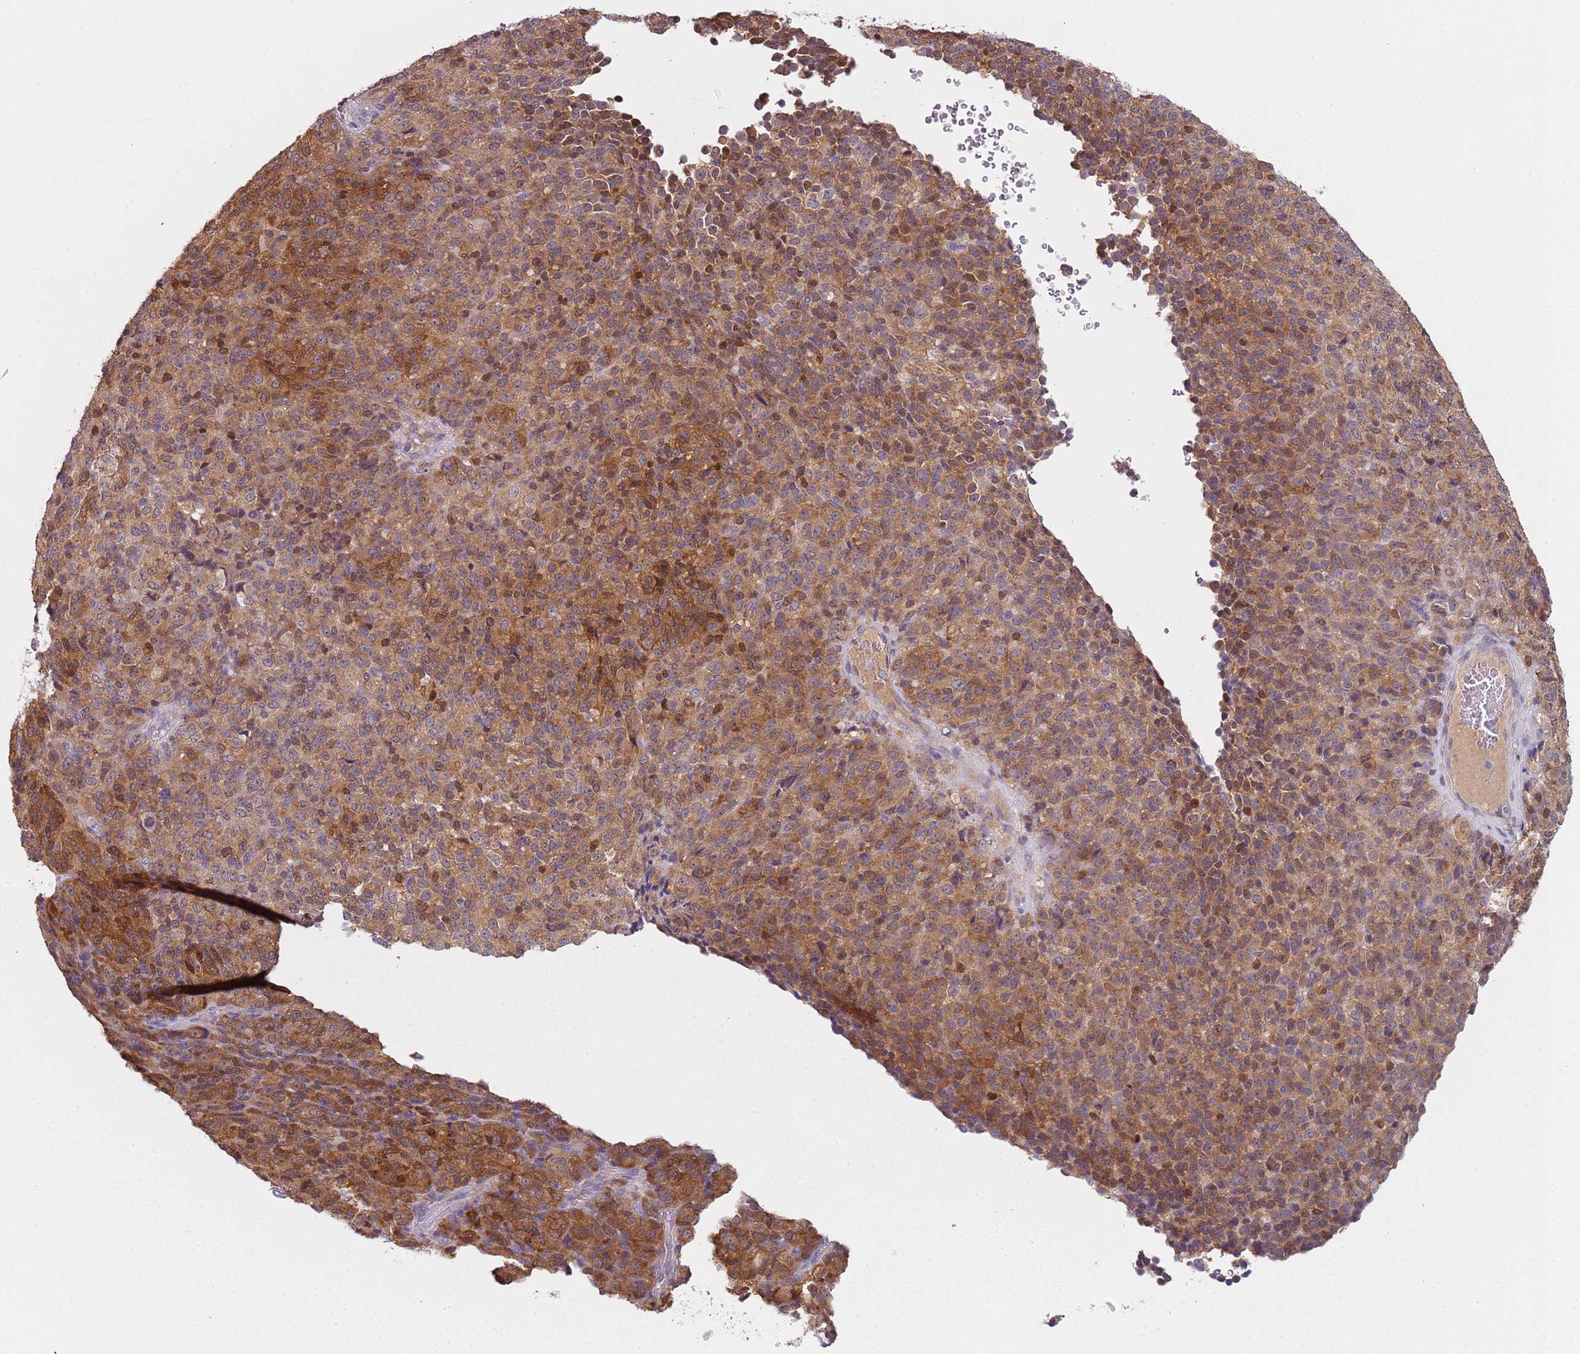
{"staining": {"intensity": "moderate", "quantity": ">75%", "location": "cytoplasmic/membranous"}, "tissue": "melanoma", "cell_type": "Tumor cells", "image_type": "cancer", "snomed": [{"axis": "morphology", "description": "Malignant melanoma, Metastatic site"}, {"axis": "topography", "description": "Brain"}], "caption": "DAB immunohistochemical staining of melanoma shows moderate cytoplasmic/membranous protein positivity in about >75% of tumor cells.", "gene": "SLC26A6", "patient": {"sex": "female", "age": 56}}